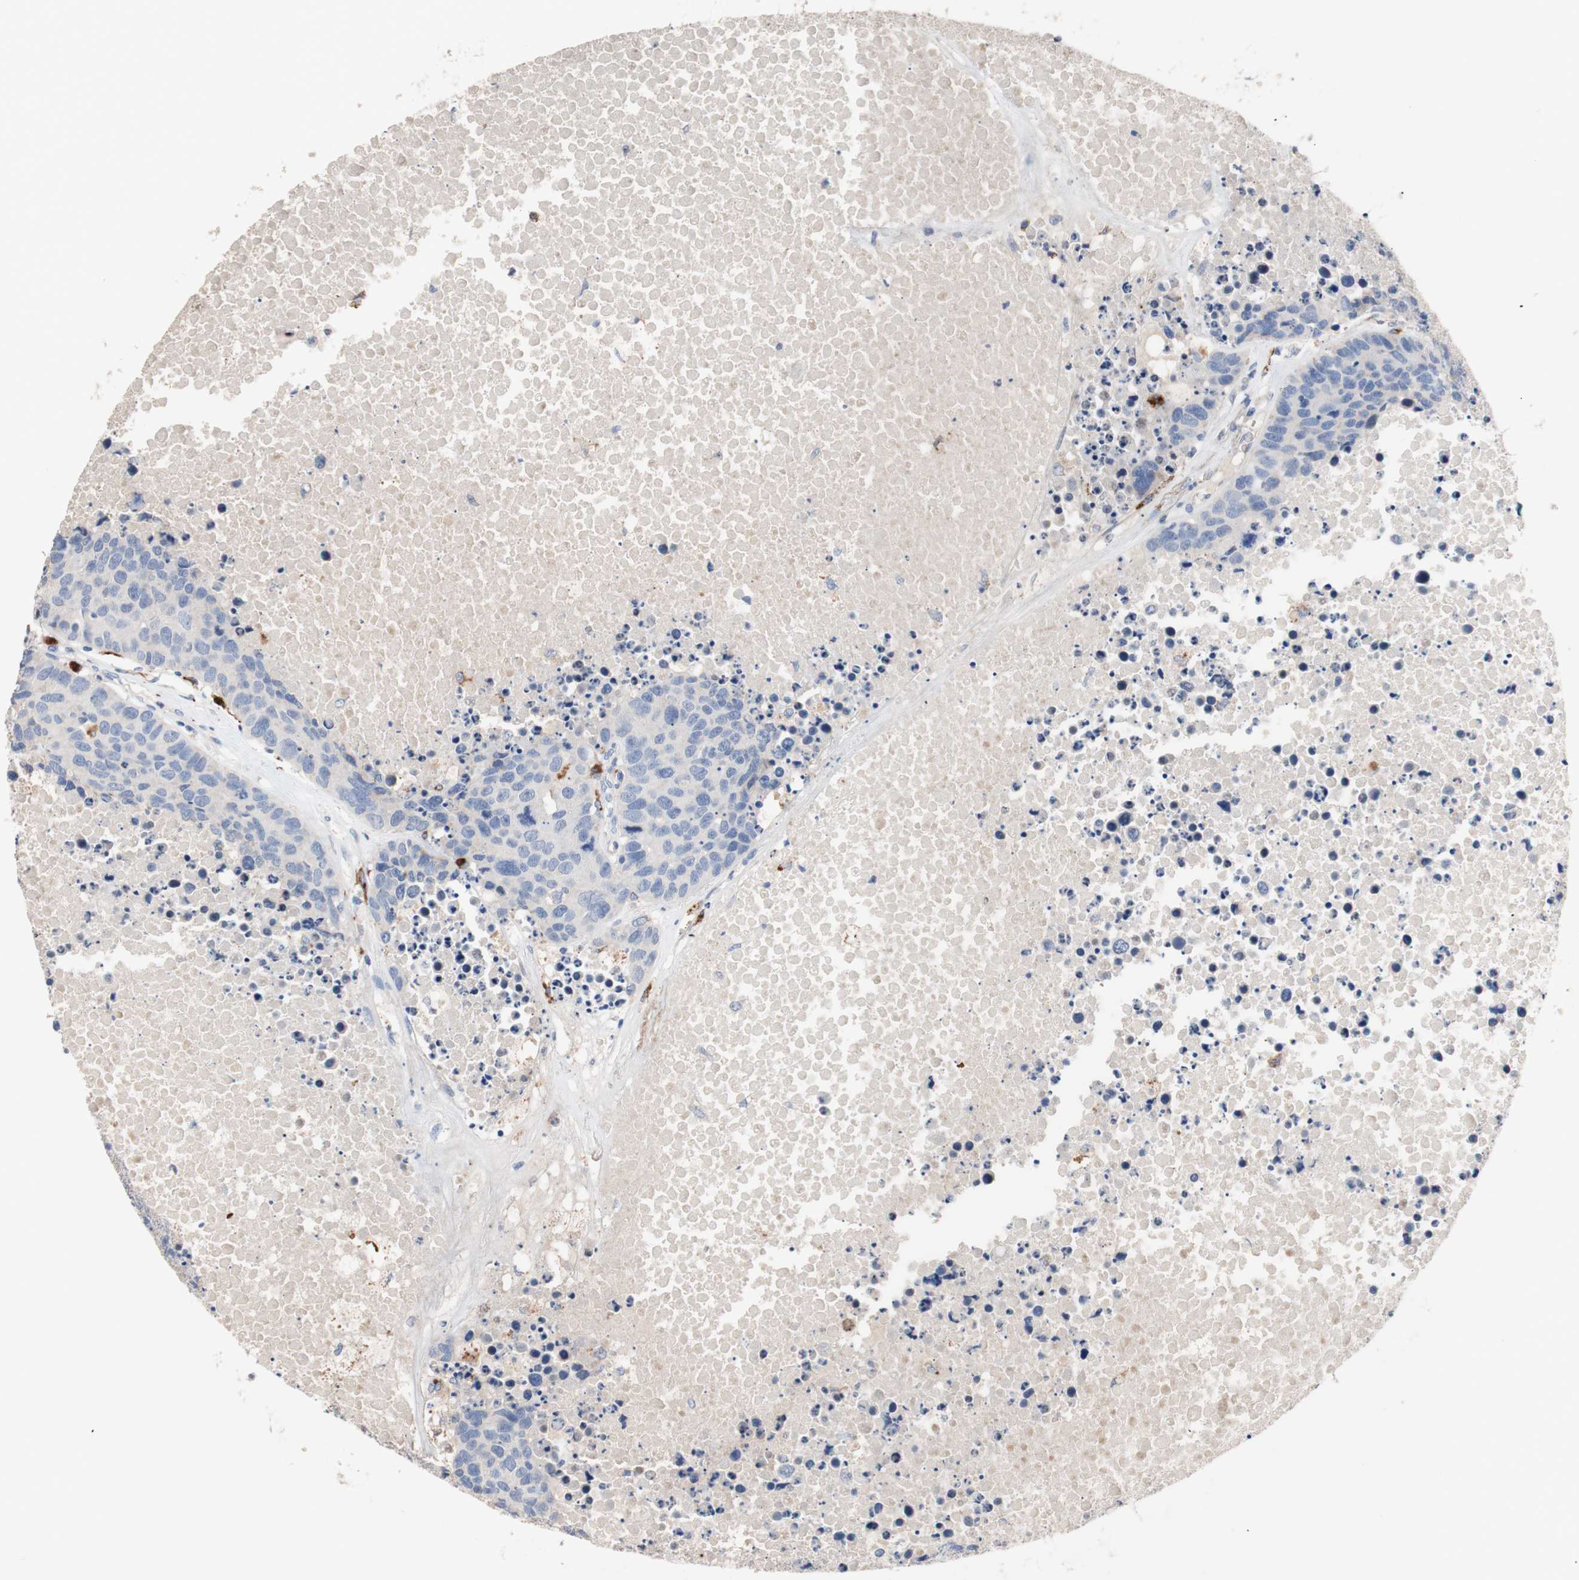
{"staining": {"intensity": "negative", "quantity": "none", "location": "none"}, "tissue": "carcinoid", "cell_type": "Tumor cells", "image_type": "cancer", "snomed": [{"axis": "morphology", "description": "Carcinoid, malignant, NOS"}, {"axis": "topography", "description": "Lung"}], "caption": "High magnification brightfield microscopy of malignant carcinoid stained with DAB (3,3'-diaminobenzidine) (brown) and counterstained with hematoxylin (blue): tumor cells show no significant positivity.", "gene": "CDON", "patient": {"sex": "male", "age": 60}}